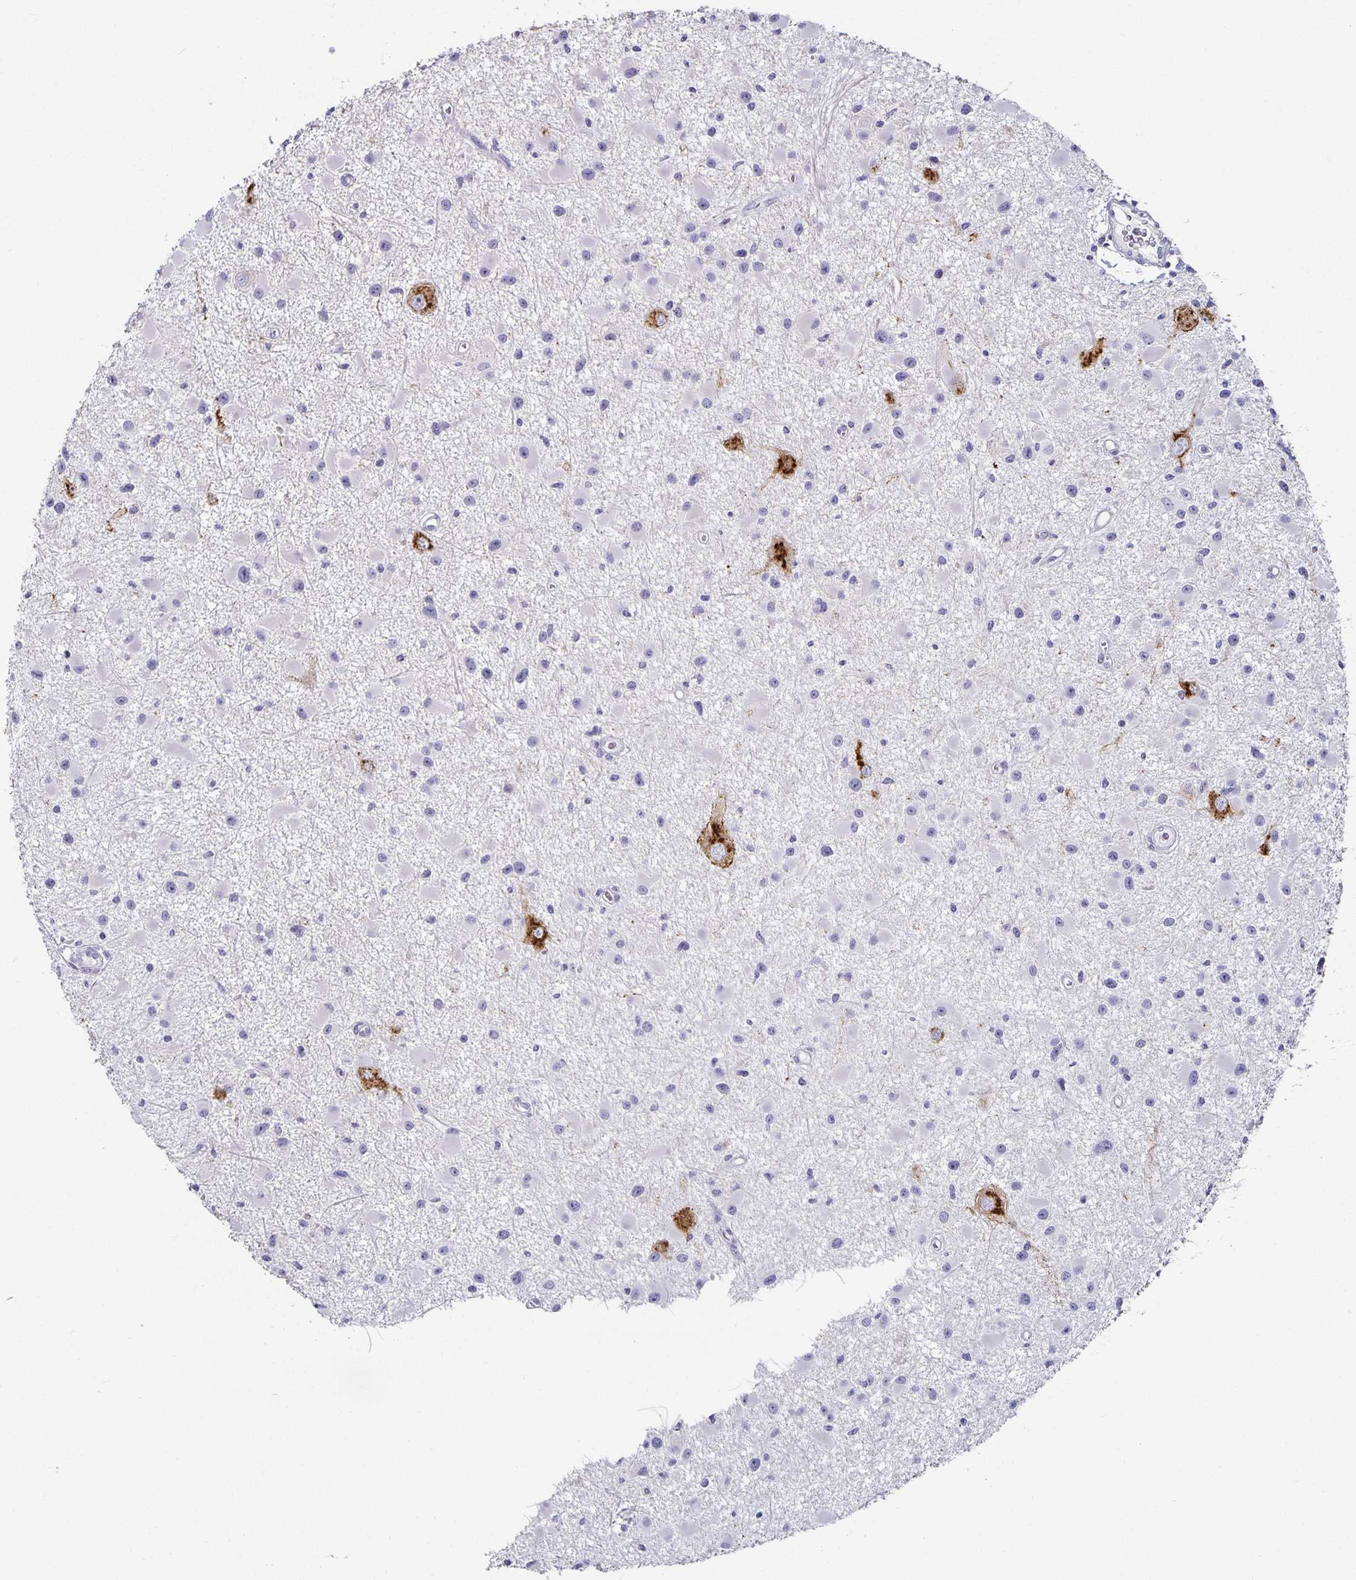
{"staining": {"intensity": "negative", "quantity": "none", "location": "none"}, "tissue": "glioma", "cell_type": "Tumor cells", "image_type": "cancer", "snomed": [{"axis": "morphology", "description": "Glioma, malignant, High grade"}, {"axis": "topography", "description": "Brain"}], "caption": "DAB (3,3'-diaminobenzidine) immunohistochemical staining of glioma demonstrates no significant staining in tumor cells. The staining was performed using DAB (3,3'-diaminobenzidine) to visualize the protein expression in brown, while the nuclei were stained in blue with hematoxylin (Magnification: 20x).", "gene": "CHGA", "patient": {"sex": "male", "age": 54}}